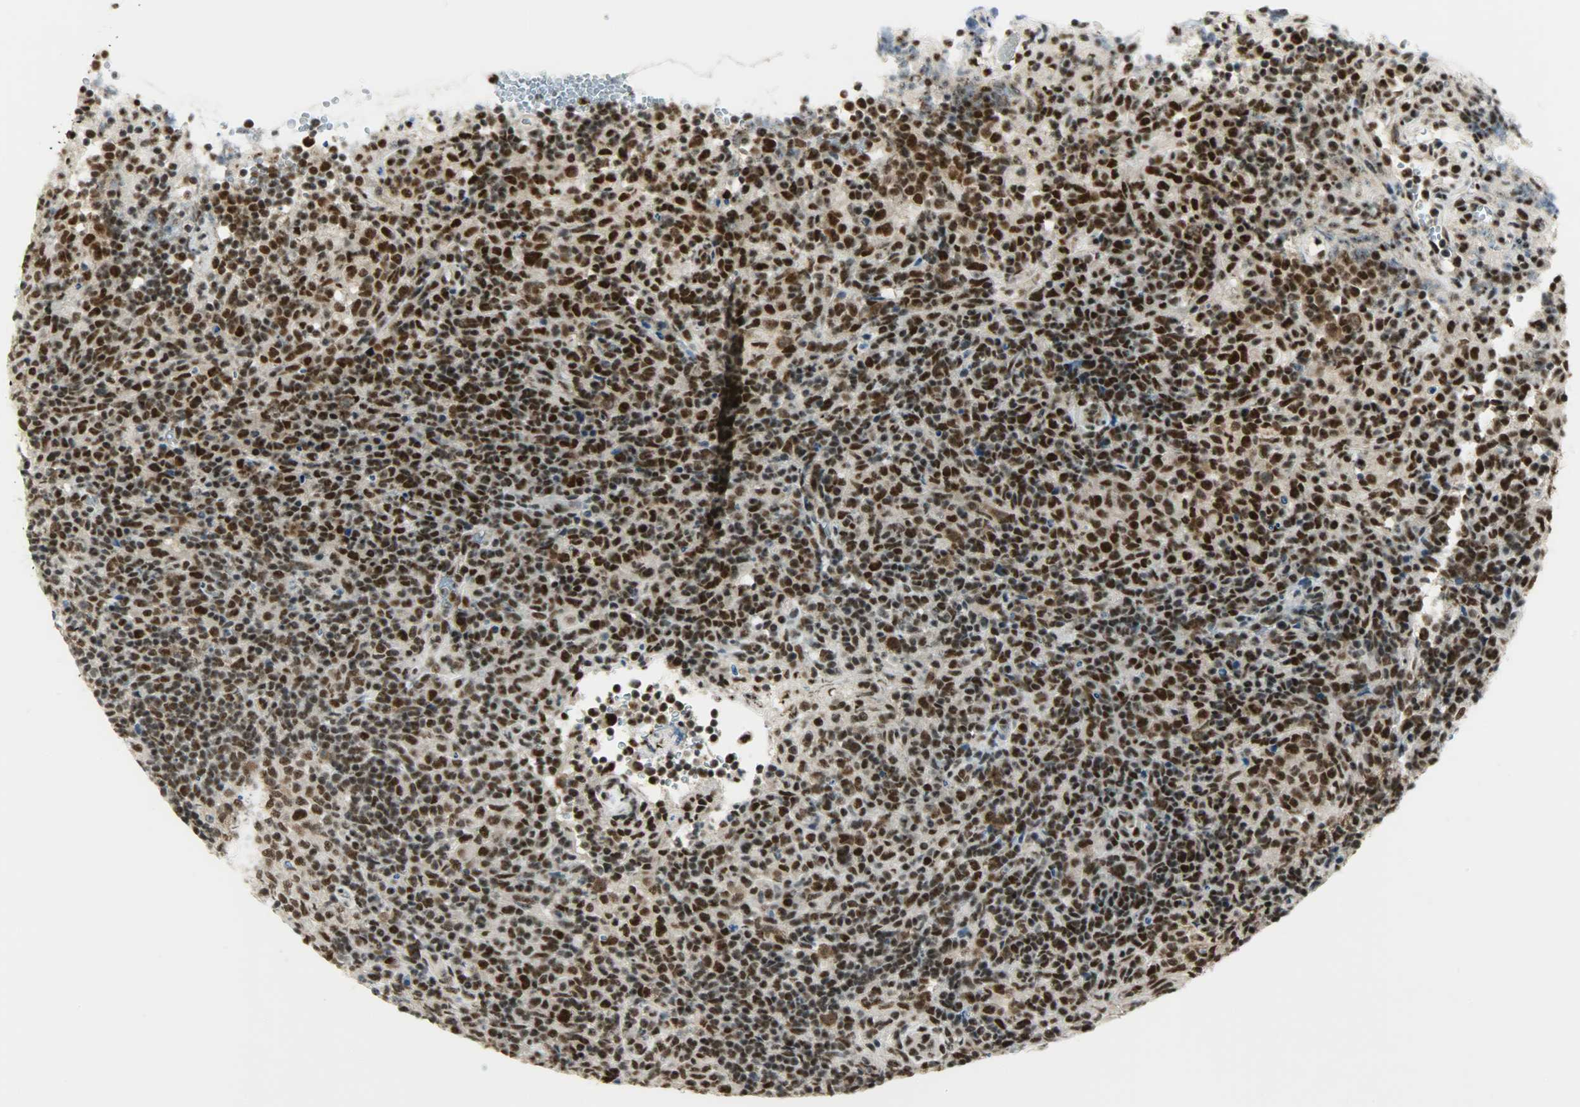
{"staining": {"intensity": "strong", "quantity": ">75%", "location": "nuclear"}, "tissue": "lymphoma", "cell_type": "Tumor cells", "image_type": "cancer", "snomed": [{"axis": "morphology", "description": "Malignant lymphoma, non-Hodgkin's type, High grade"}, {"axis": "topography", "description": "Lymph node"}], "caption": "Tumor cells display high levels of strong nuclear expression in approximately >75% of cells in high-grade malignant lymphoma, non-Hodgkin's type.", "gene": "SUGP1", "patient": {"sex": "female", "age": 76}}